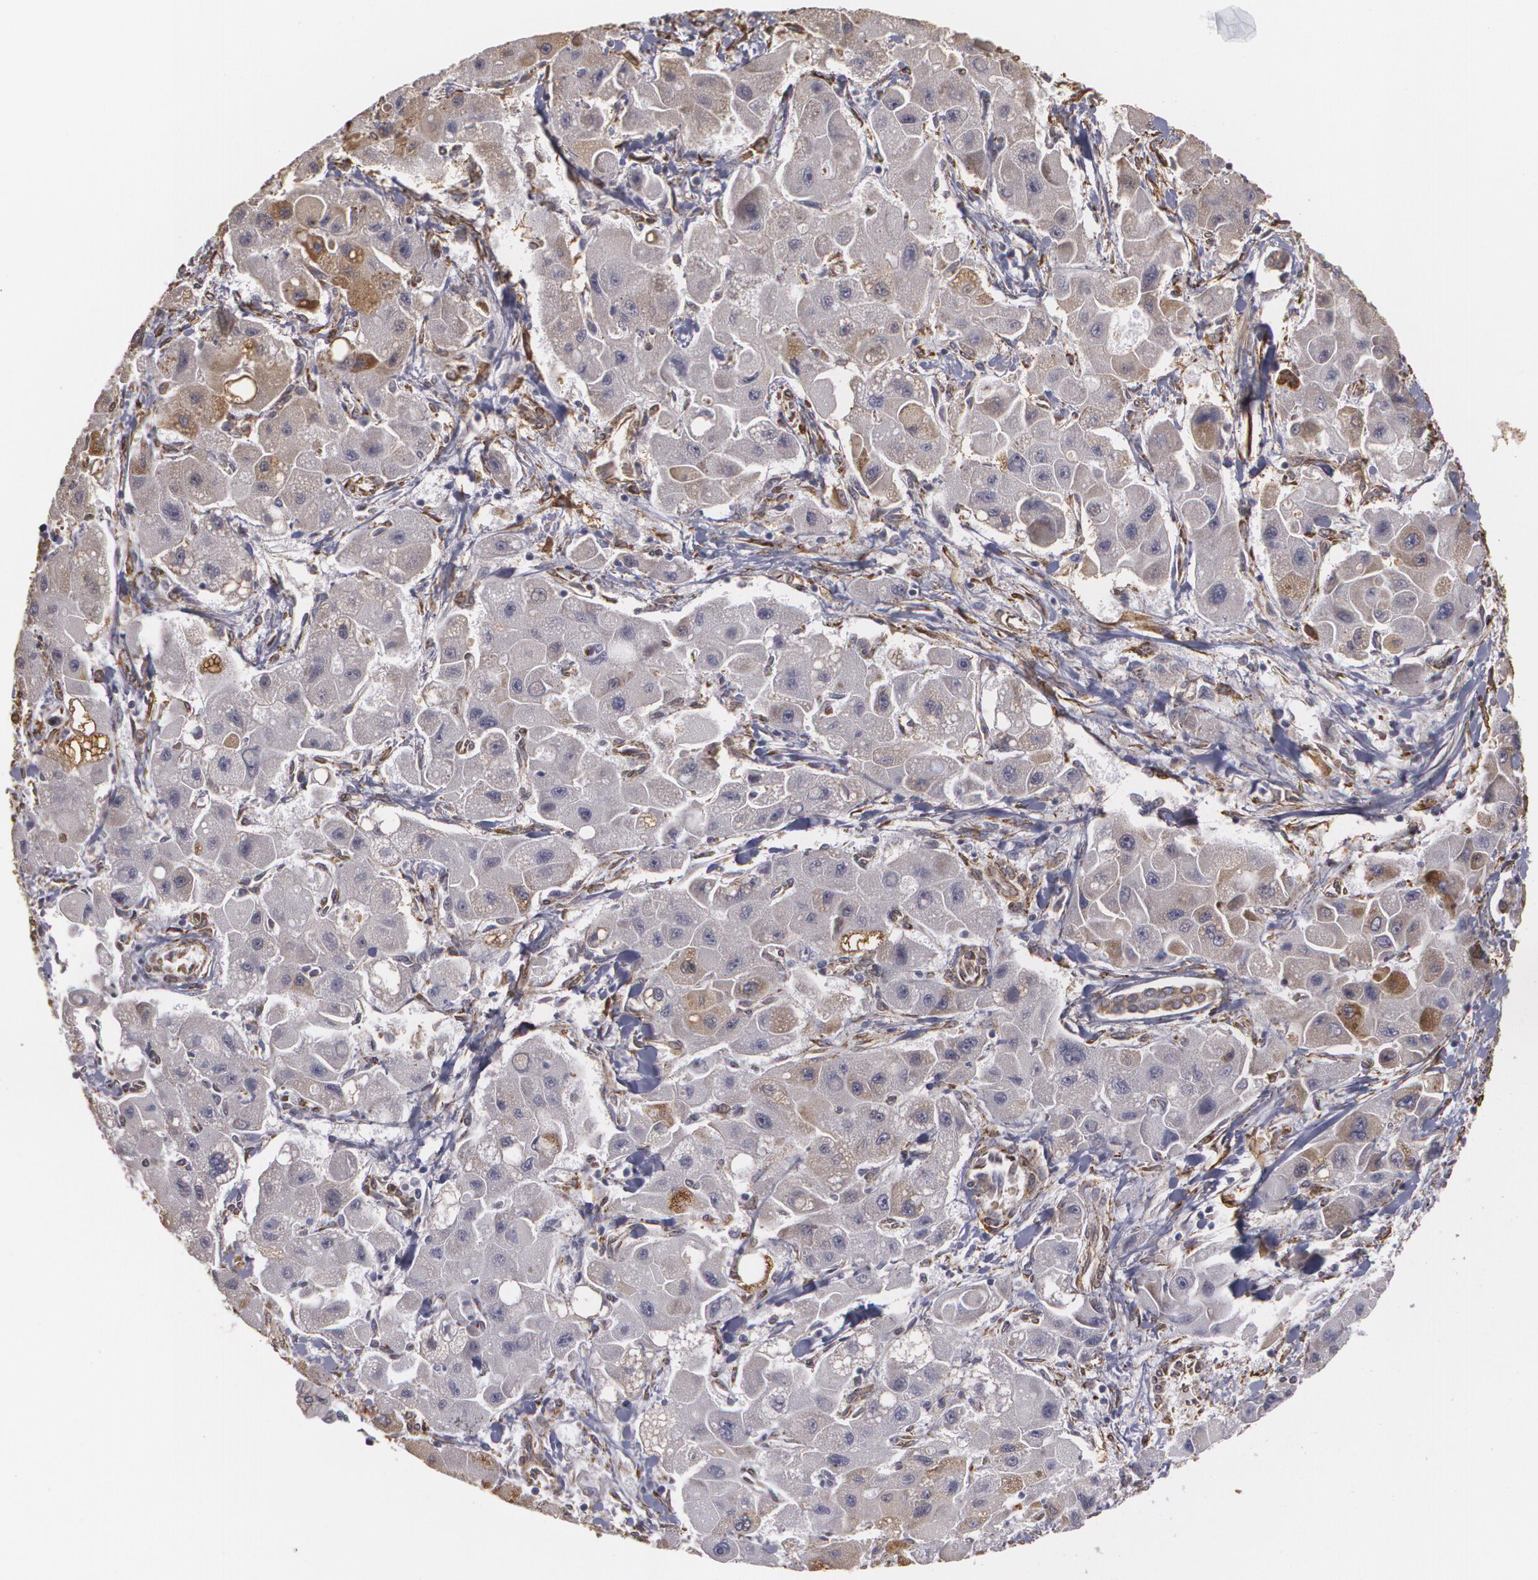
{"staining": {"intensity": "moderate", "quantity": "25%-75%", "location": "cytoplasmic/membranous"}, "tissue": "liver cancer", "cell_type": "Tumor cells", "image_type": "cancer", "snomed": [{"axis": "morphology", "description": "Carcinoma, Hepatocellular, NOS"}, {"axis": "topography", "description": "Liver"}], "caption": "A photomicrograph showing moderate cytoplasmic/membranous positivity in about 25%-75% of tumor cells in liver hepatocellular carcinoma, as visualized by brown immunohistochemical staining.", "gene": "CYB5R3", "patient": {"sex": "male", "age": 24}}